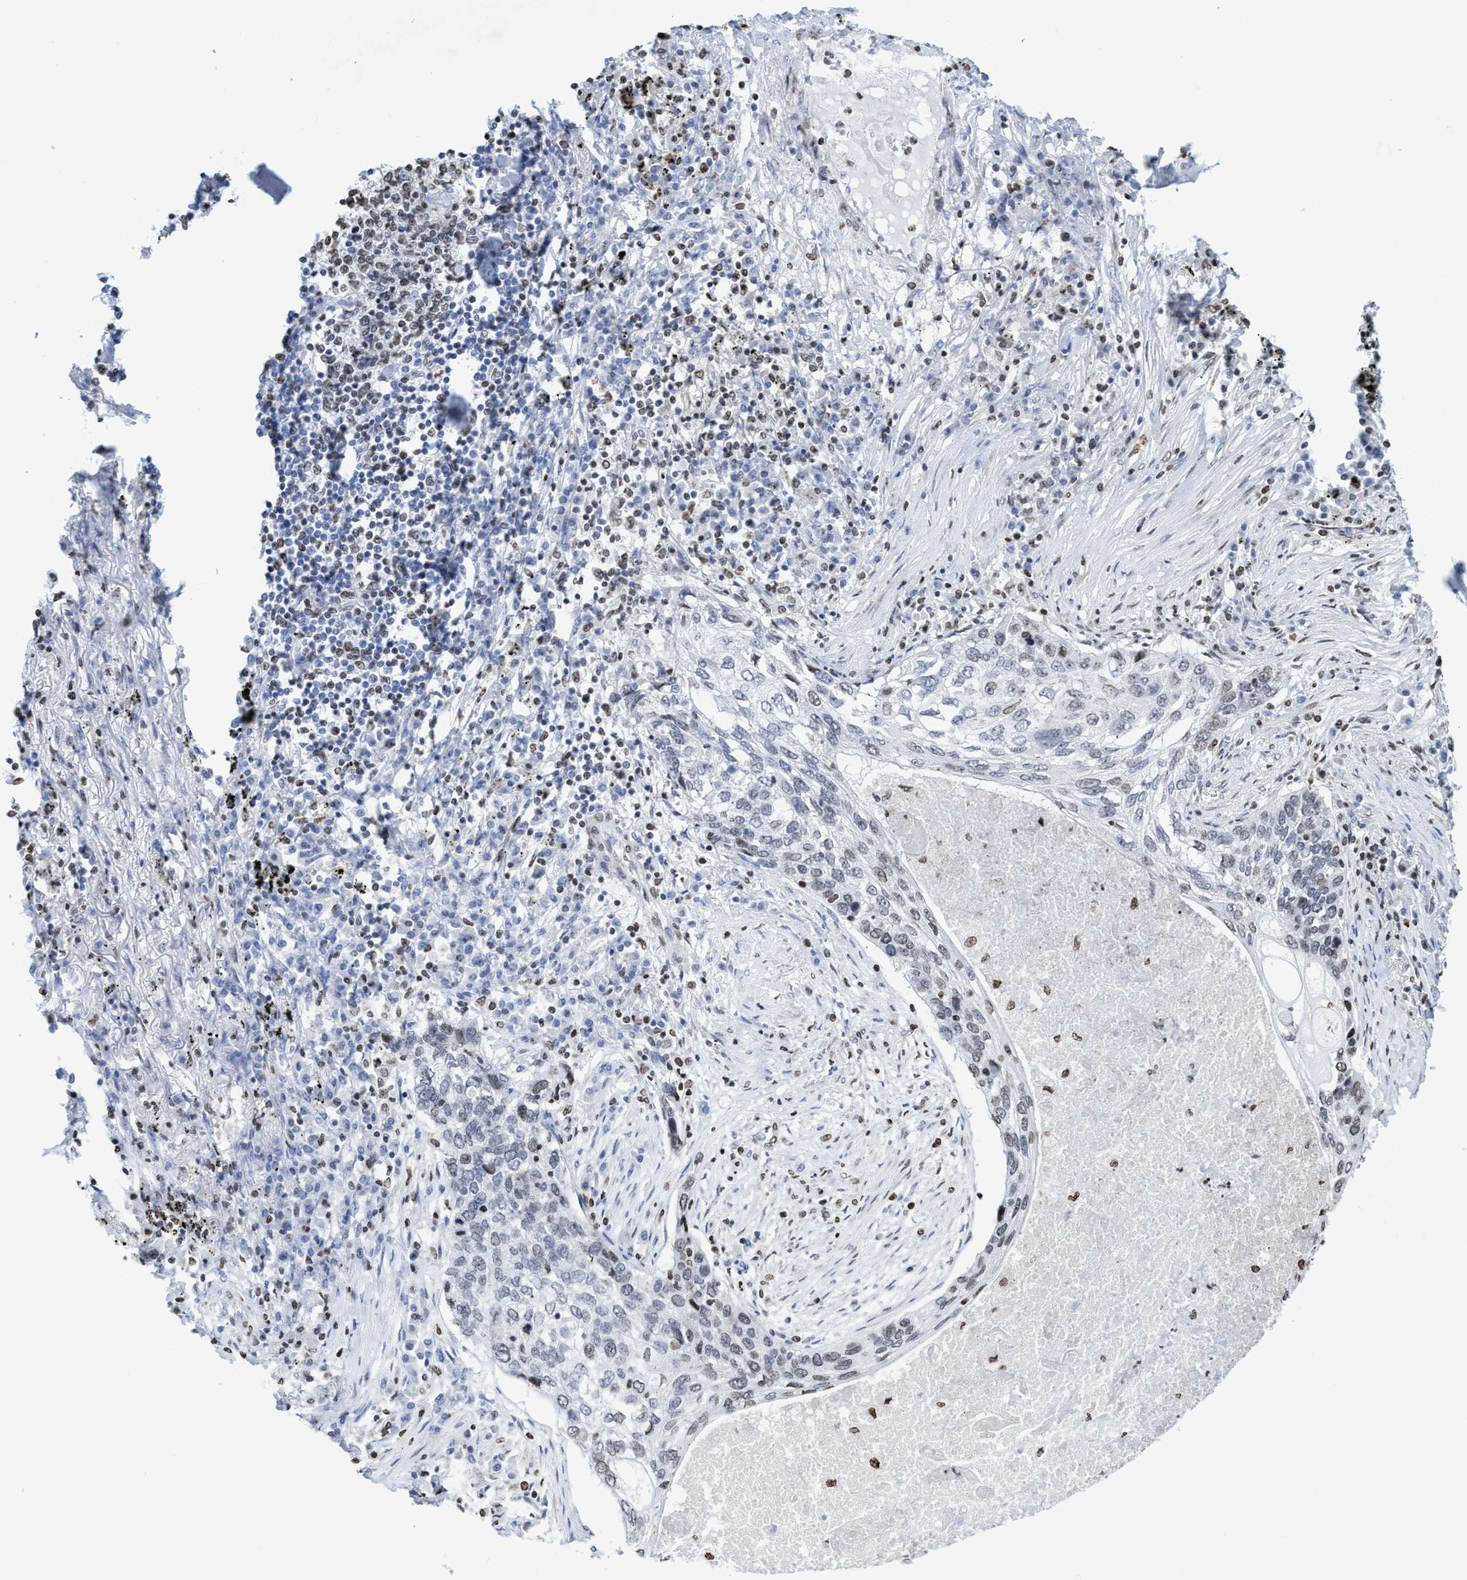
{"staining": {"intensity": "weak", "quantity": "25%-75%", "location": "nuclear"}, "tissue": "lung cancer", "cell_type": "Tumor cells", "image_type": "cancer", "snomed": [{"axis": "morphology", "description": "Squamous cell carcinoma, NOS"}, {"axis": "topography", "description": "Lung"}], "caption": "Protein staining shows weak nuclear staining in approximately 25%-75% of tumor cells in lung cancer (squamous cell carcinoma).", "gene": "CBX2", "patient": {"sex": "female", "age": 63}}